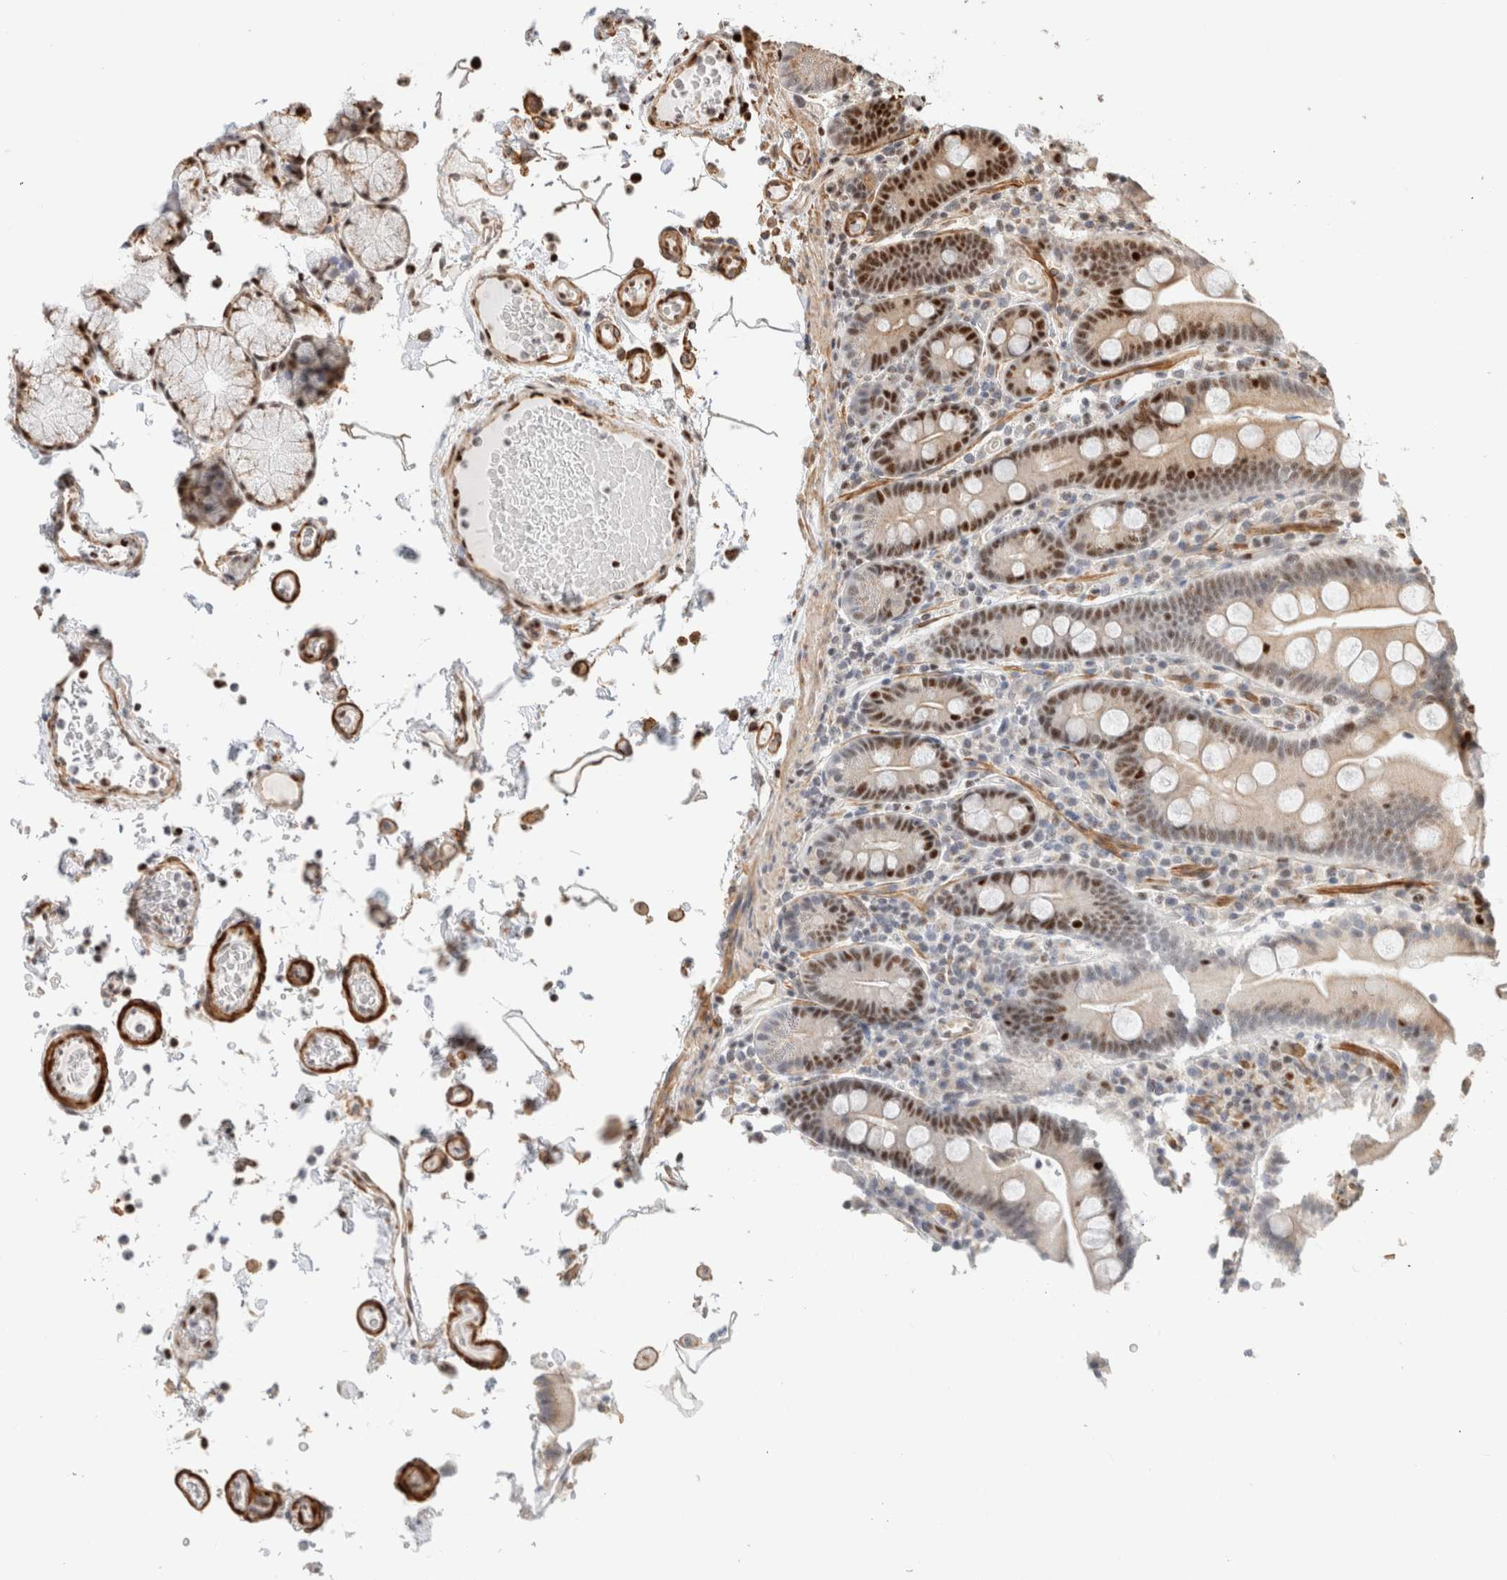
{"staining": {"intensity": "moderate", "quantity": "25%-75%", "location": "nuclear"}, "tissue": "duodenum", "cell_type": "Glandular cells", "image_type": "normal", "snomed": [{"axis": "morphology", "description": "Normal tissue, NOS"}, {"axis": "topography", "description": "Small intestine, NOS"}], "caption": "Protein positivity by IHC displays moderate nuclear staining in about 25%-75% of glandular cells in normal duodenum.", "gene": "ID3", "patient": {"sex": "female", "age": 71}}